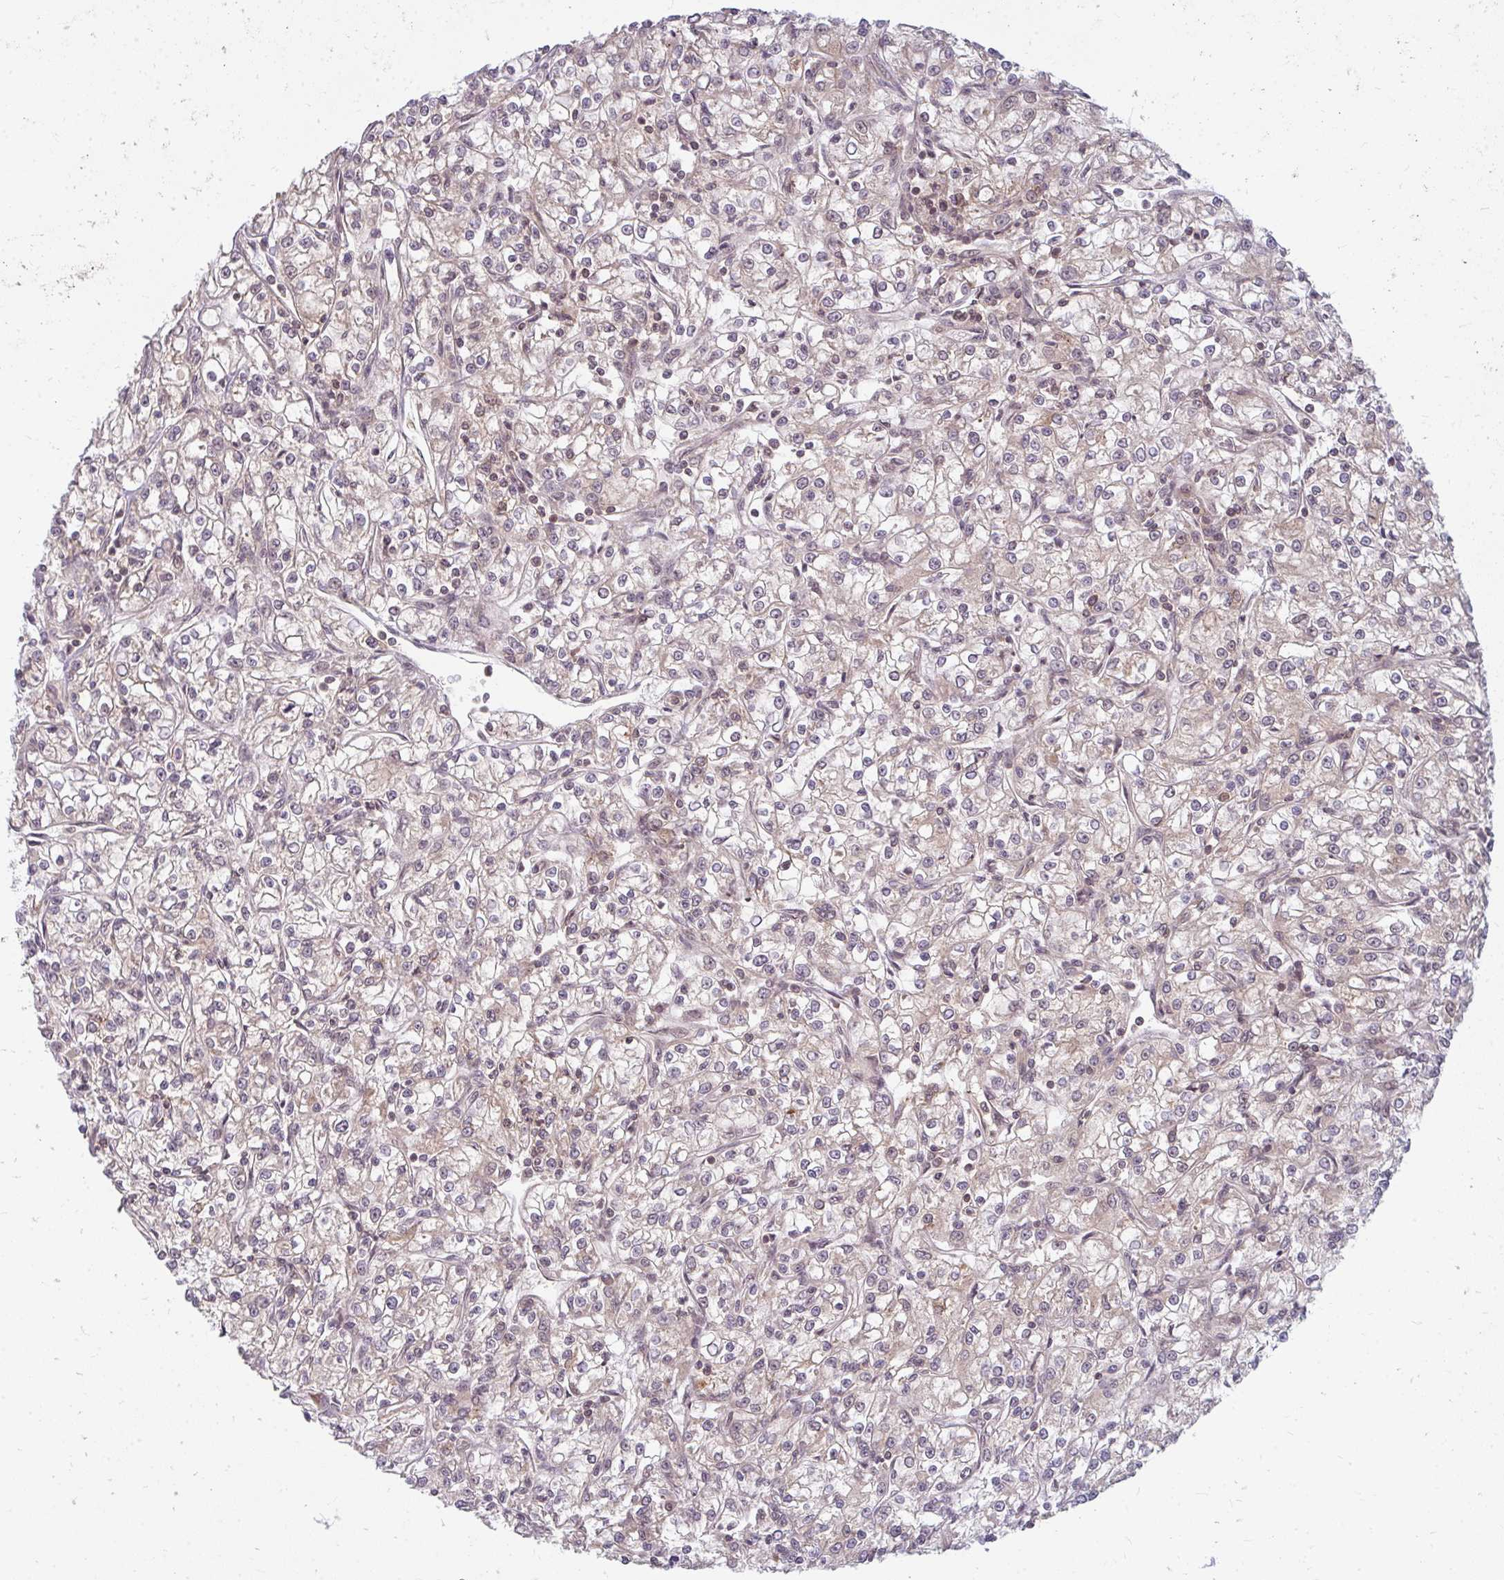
{"staining": {"intensity": "weak", "quantity": "<25%", "location": "nuclear"}, "tissue": "renal cancer", "cell_type": "Tumor cells", "image_type": "cancer", "snomed": [{"axis": "morphology", "description": "Adenocarcinoma, NOS"}, {"axis": "topography", "description": "Kidney"}], "caption": "Tumor cells show no significant expression in renal cancer. The staining was performed using DAB to visualize the protein expression in brown, while the nuclei were stained in blue with hematoxylin (Magnification: 20x).", "gene": "GTF3C6", "patient": {"sex": "female", "age": 59}}